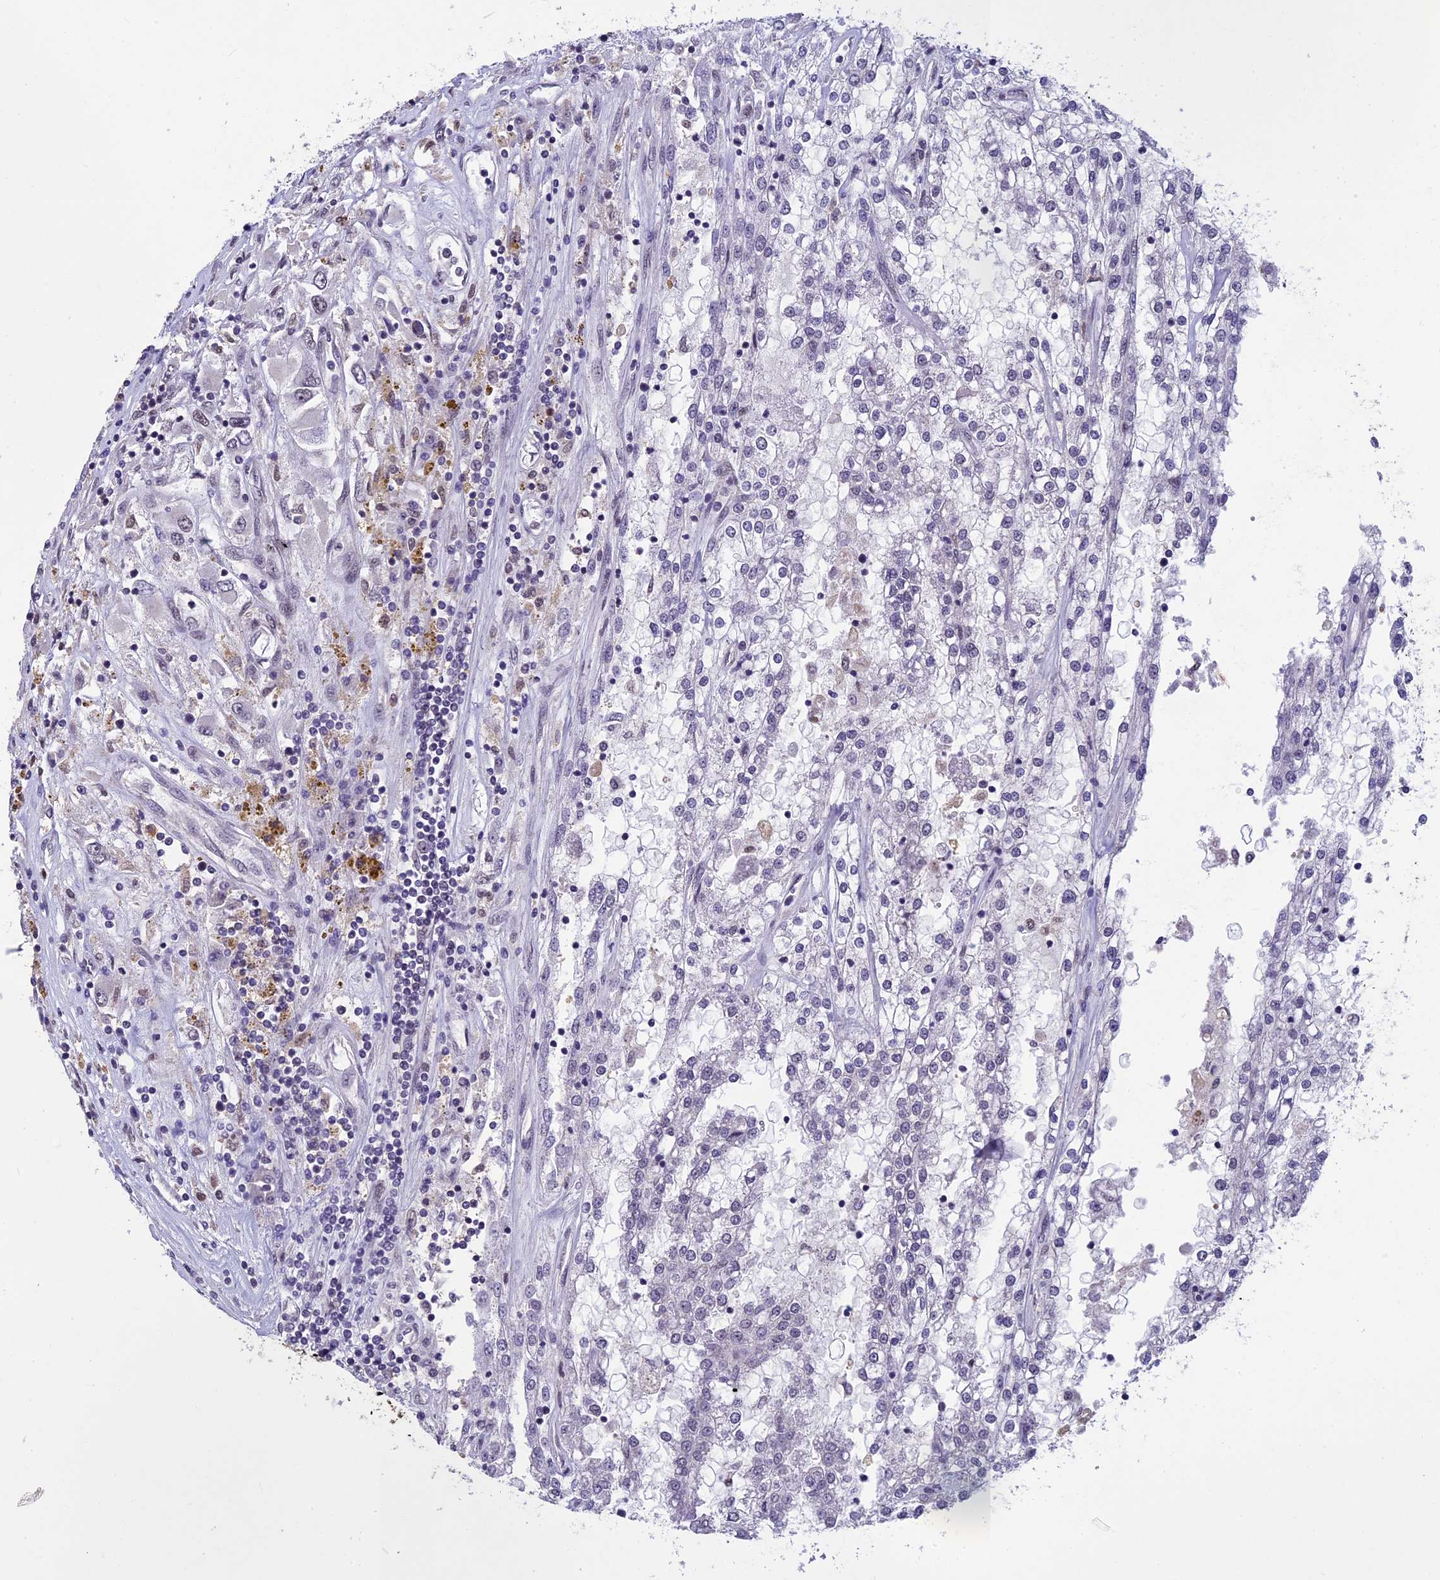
{"staining": {"intensity": "negative", "quantity": "none", "location": "none"}, "tissue": "renal cancer", "cell_type": "Tumor cells", "image_type": "cancer", "snomed": [{"axis": "morphology", "description": "Adenocarcinoma, NOS"}, {"axis": "topography", "description": "Kidney"}], "caption": "The immunohistochemistry (IHC) histopathology image has no significant expression in tumor cells of renal cancer (adenocarcinoma) tissue.", "gene": "RNF40", "patient": {"sex": "female", "age": 52}}